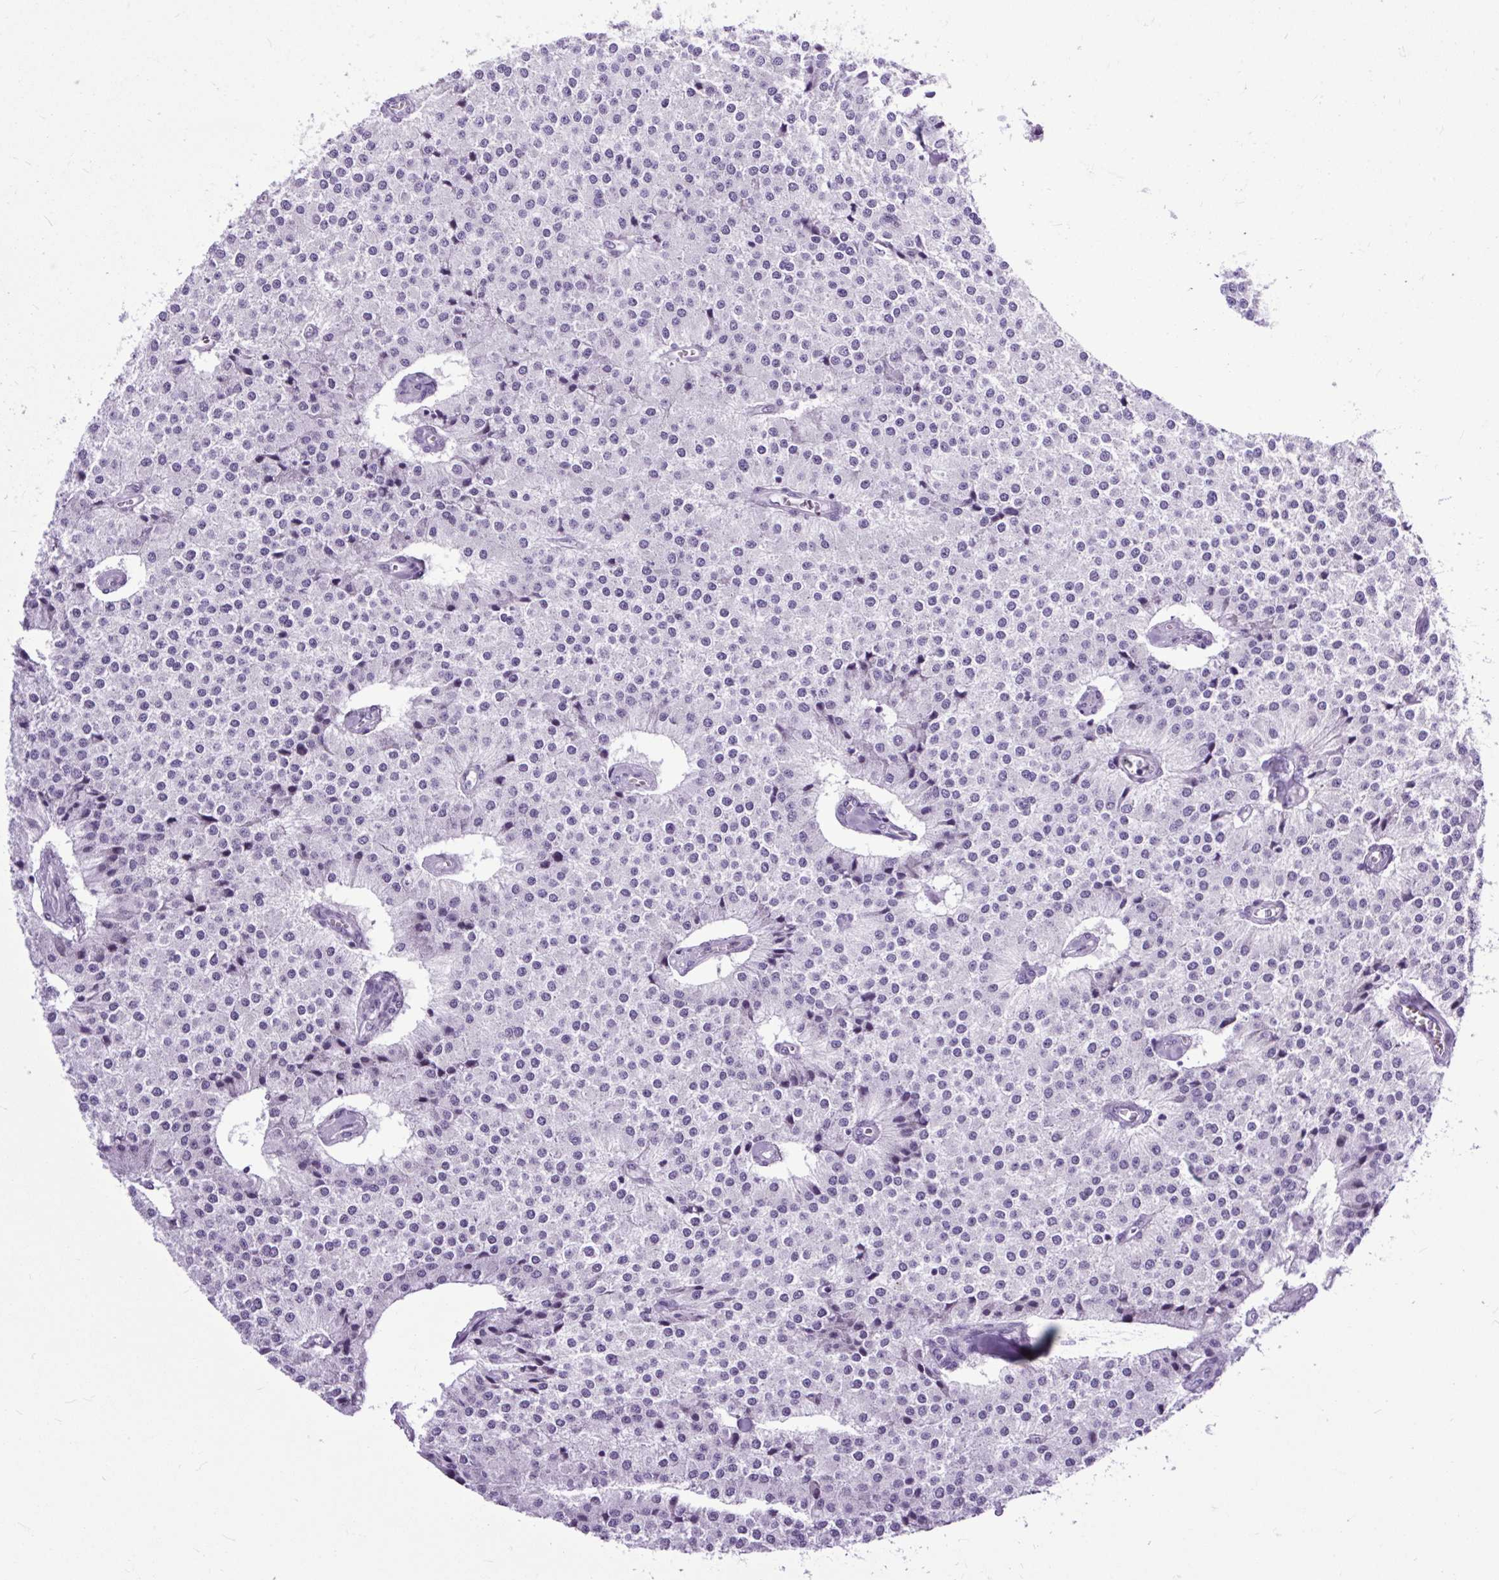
{"staining": {"intensity": "negative", "quantity": "none", "location": "none"}, "tissue": "carcinoid", "cell_type": "Tumor cells", "image_type": "cancer", "snomed": [{"axis": "morphology", "description": "Carcinoid, malignant, NOS"}, {"axis": "topography", "description": "Colon"}], "caption": "A high-resolution histopathology image shows immunohistochemistry (IHC) staining of carcinoid, which shows no significant positivity in tumor cells. The staining is performed using DAB (3,3'-diaminobenzidine) brown chromogen with nuclei counter-stained in using hematoxylin.", "gene": "CLK2", "patient": {"sex": "female", "age": 52}}